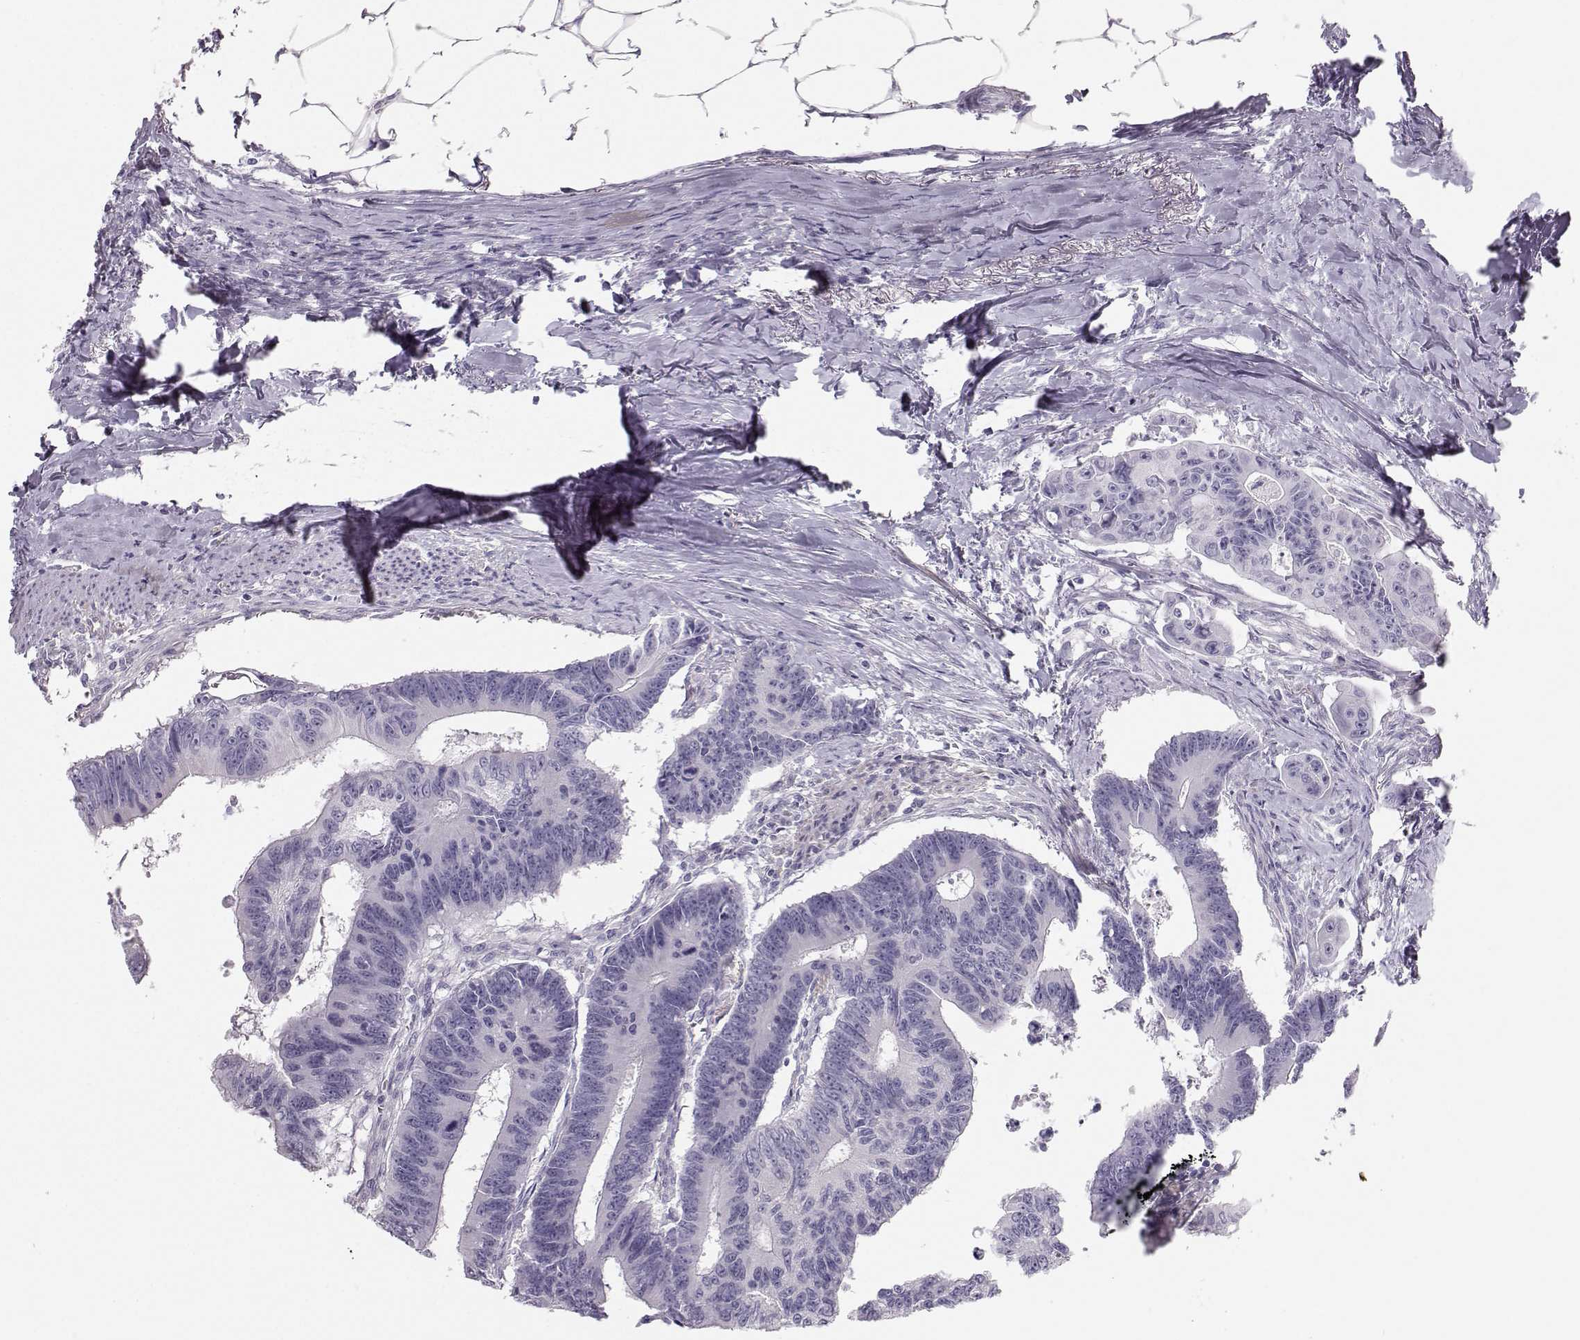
{"staining": {"intensity": "negative", "quantity": "none", "location": "none"}, "tissue": "colorectal cancer", "cell_type": "Tumor cells", "image_type": "cancer", "snomed": [{"axis": "morphology", "description": "Adenocarcinoma, NOS"}, {"axis": "topography", "description": "Colon"}], "caption": "The image demonstrates no significant staining in tumor cells of colorectal cancer. (DAB immunohistochemistry with hematoxylin counter stain).", "gene": "CASR", "patient": {"sex": "male", "age": 70}}